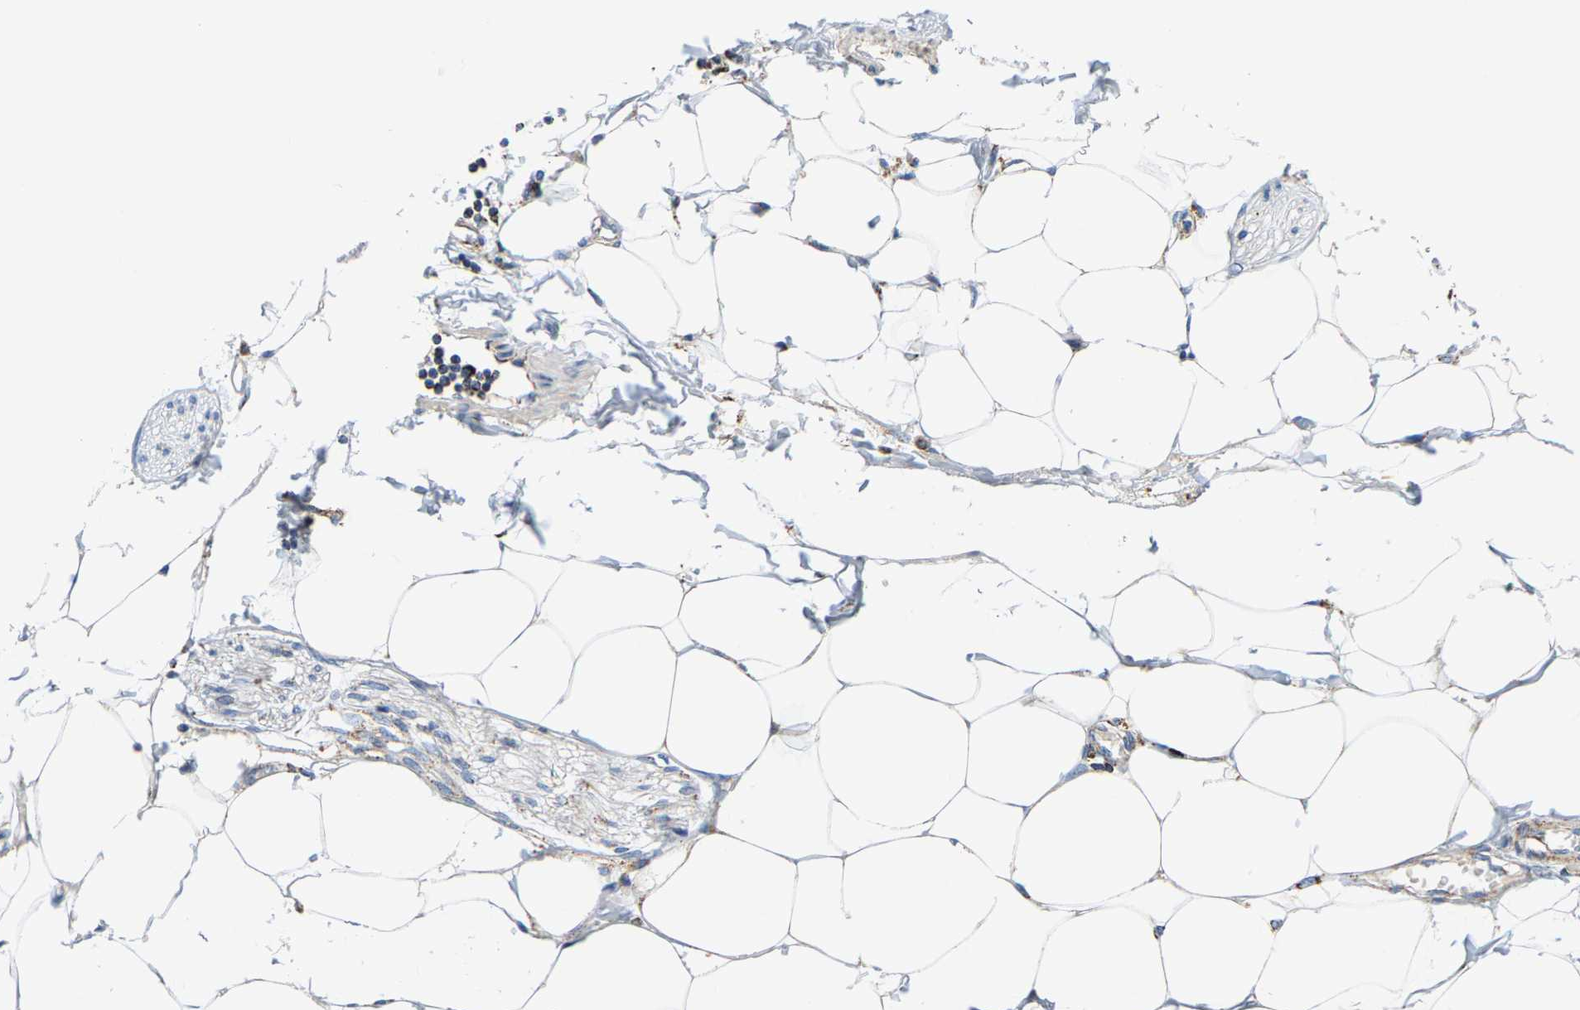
{"staining": {"intensity": "negative", "quantity": "none", "location": "none"}, "tissue": "adipose tissue", "cell_type": "Adipocytes", "image_type": "normal", "snomed": [{"axis": "morphology", "description": "Normal tissue, NOS"}, {"axis": "morphology", "description": "Adenocarcinoma, NOS"}, {"axis": "topography", "description": "Colon"}, {"axis": "topography", "description": "Peripheral nerve tissue"}], "caption": "The image displays no staining of adipocytes in unremarkable adipose tissue. (DAB (3,3'-diaminobenzidine) IHC with hematoxylin counter stain).", "gene": "SHMT2", "patient": {"sex": "male", "age": 14}}